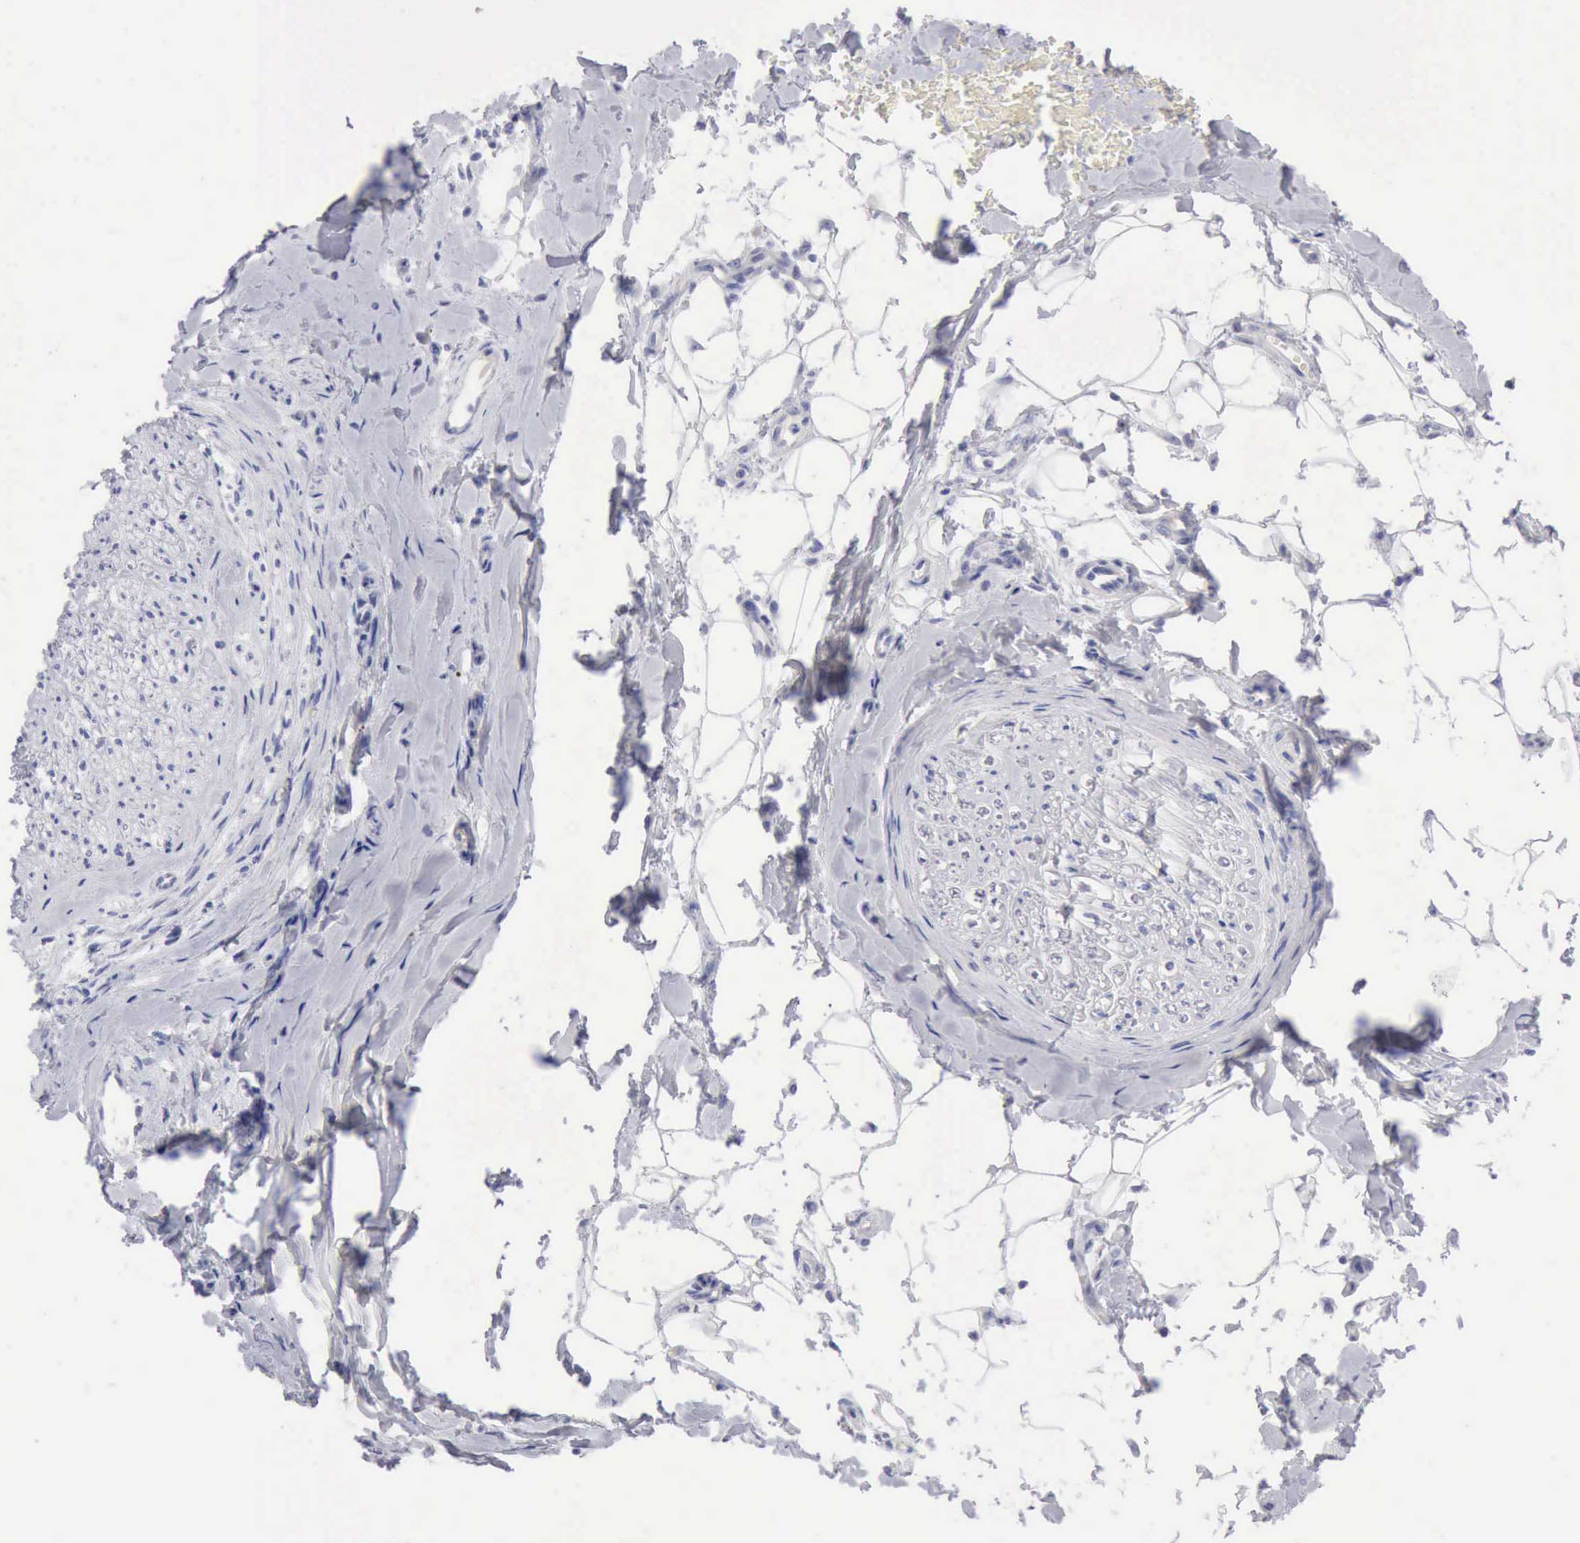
{"staining": {"intensity": "negative", "quantity": "none", "location": "none"}, "tissue": "adipose tissue", "cell_type": "Adipocytes", "image_type": "normal", "snomed": [{"axis": "morphology", "description": "Normal tissue, NOS"}, {"axis": "morphology", "description": "Squamous cell carcinoma, NOS"}, {"axis": "topography", "description": "Skin"}, {"axis": "topography", "description": "Peripheral nerve tissue"}], "caption": "Protein analysis of benign adipose tissue exhibits no significant expression in adipocytes. (IHC, brightfield microscopy, high magnification).", "gene": "ANGEL1", "patient": {"sex": "male", "age": 83}}